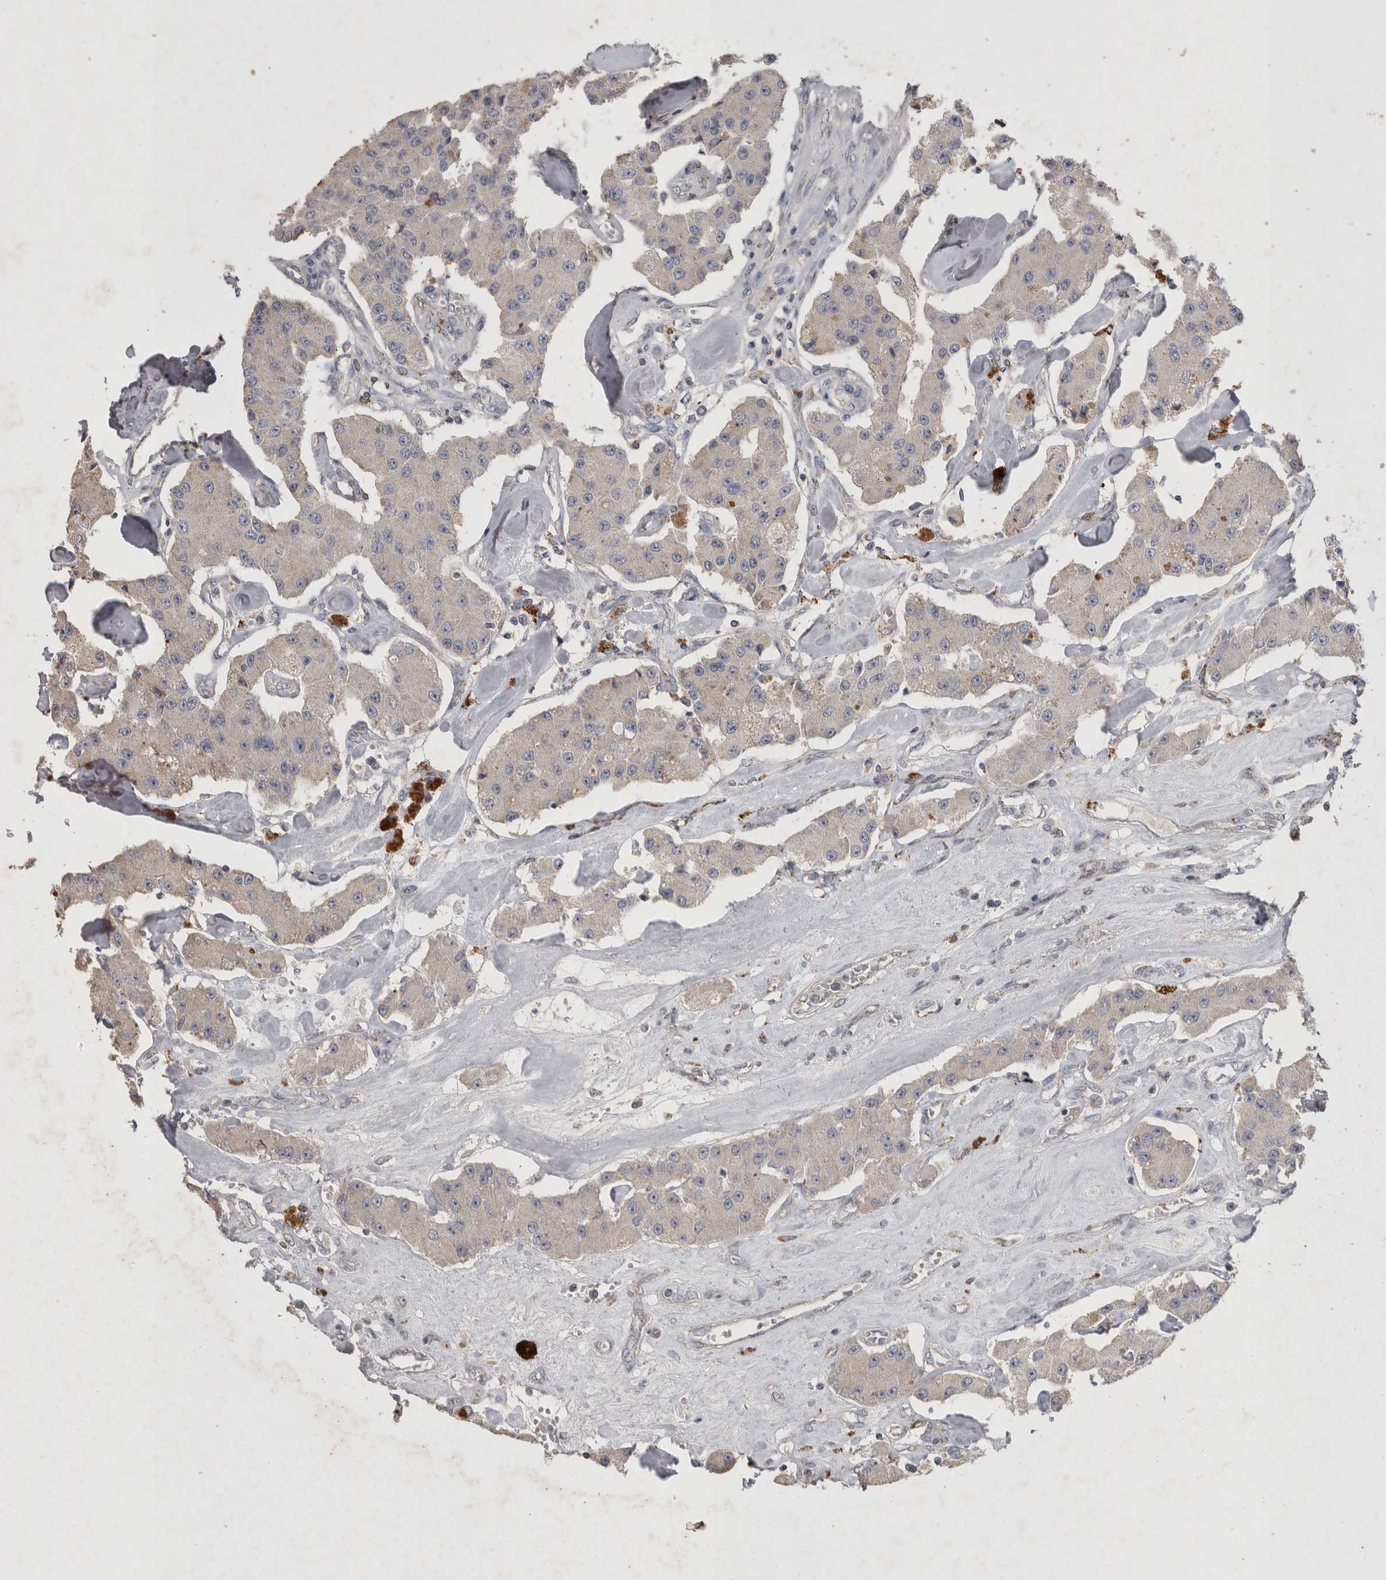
{"staining": {"intensity": "weak", "quantity": "<25%", "location": "cytoplasmic/membranous"}, "tissue": "carcinoid", "cell_type": "Tumor cells", "image_type": "cancer", "snomed": [{"axis": "morphology", "description": "Carcinoid, malignant, NOS"}, {"axis": "topography", "description": "Pancreas"}], "caption": "Carcinoid (malignant) stained for a protein using immunohistochemistry demonstrates no expression tumor cells.", "gene": "DKK3", "patient": {"sex": "male", "age": 41}}